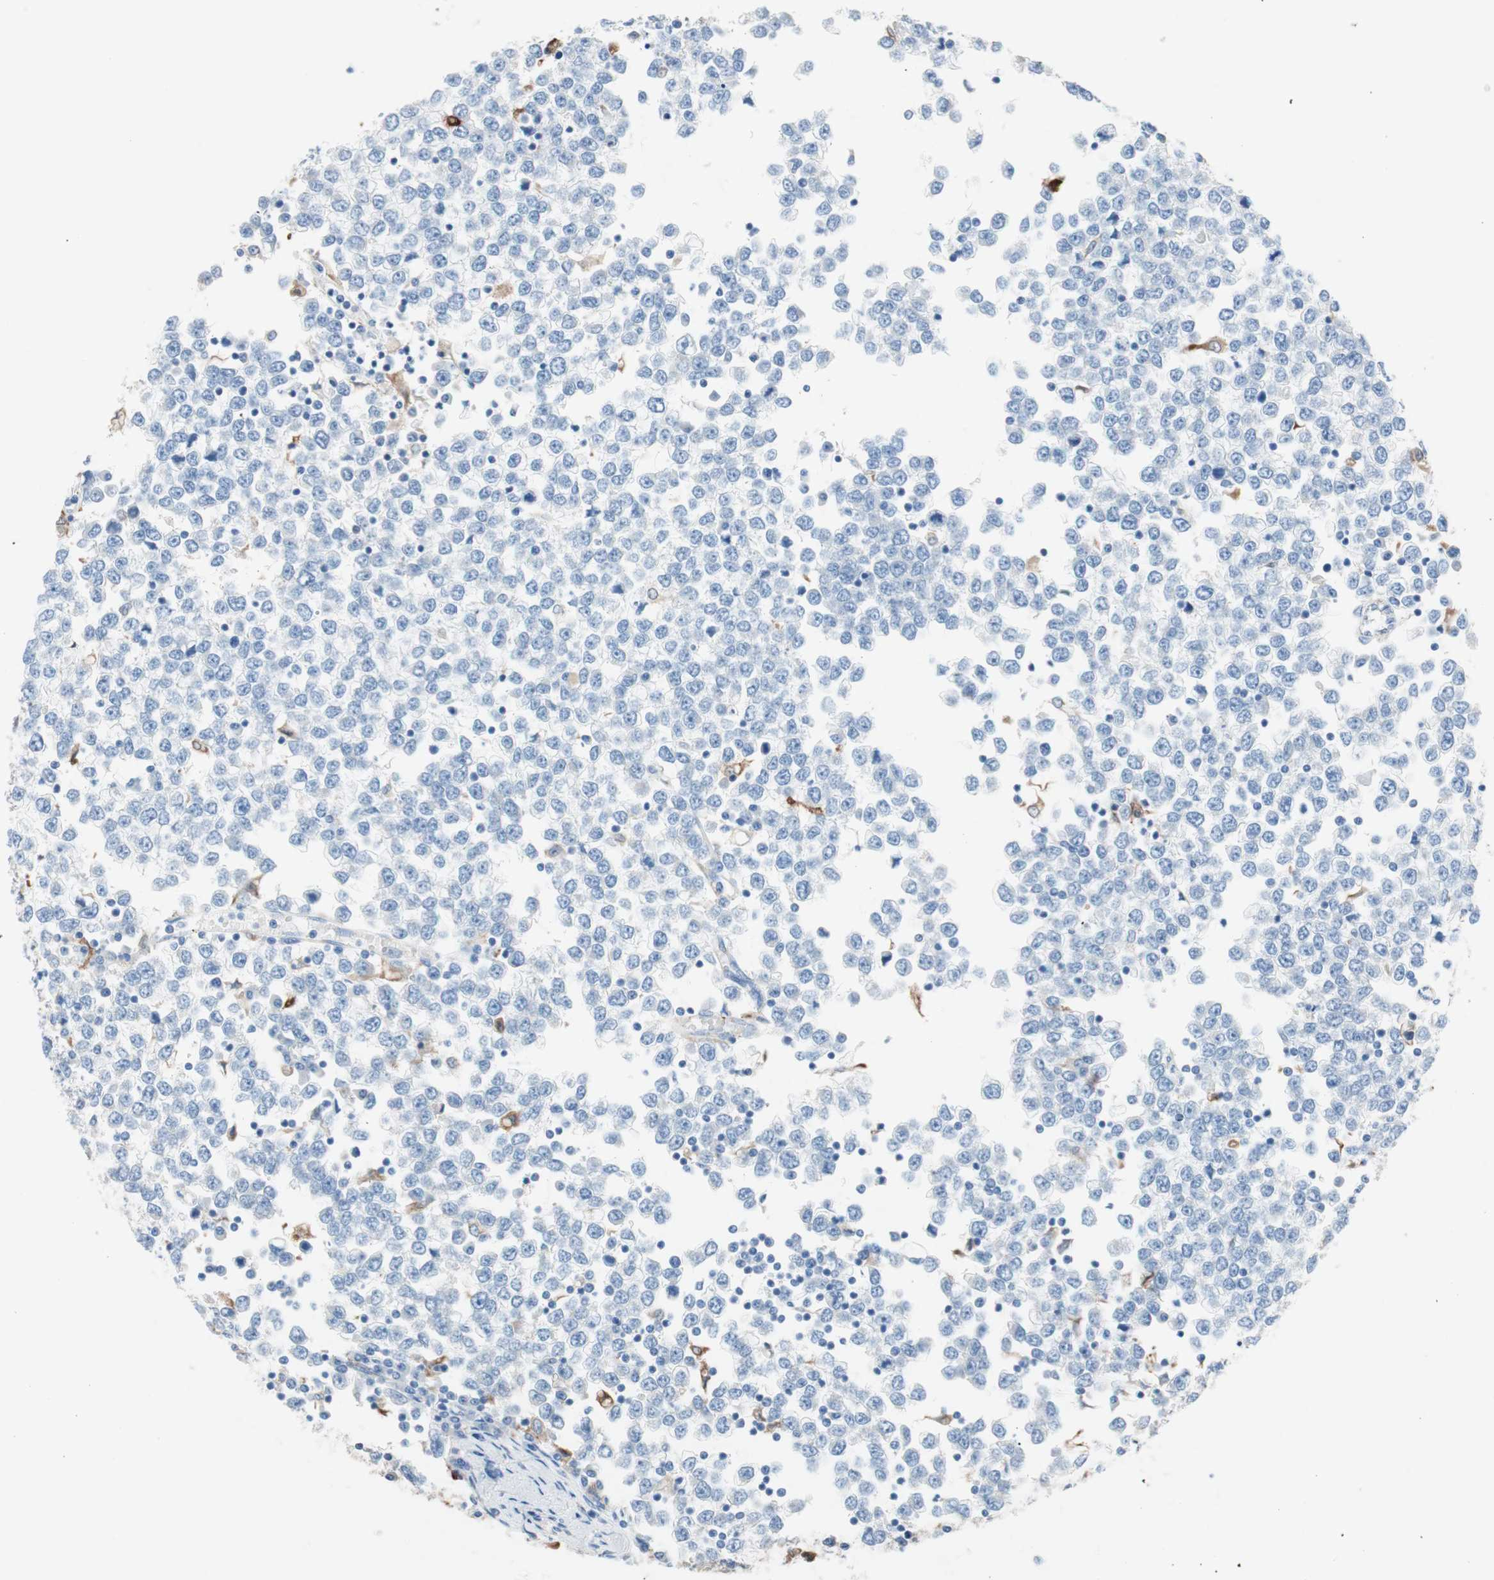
{"staining": {"intensity": "negative", "quantity": "none", "location": "none"}, "tissue": "testis cancer", "cell_type": "Tumor cells", "image_type": "cancer", "snomed": [{"axis": "morphology", "description": "Seminoma, NOS"}, {"axis": "topography", "description": "Testis"}], "caption": "IHC photomicrograph of neoplastic tissue: human testis cancer (seminoma) stained with DAB (3,3'-diaminobenzidine) displays no significant protein positivity in tumor cells.", "gene": "GLUL", "patient": {"sex": "male", "age": 65}}